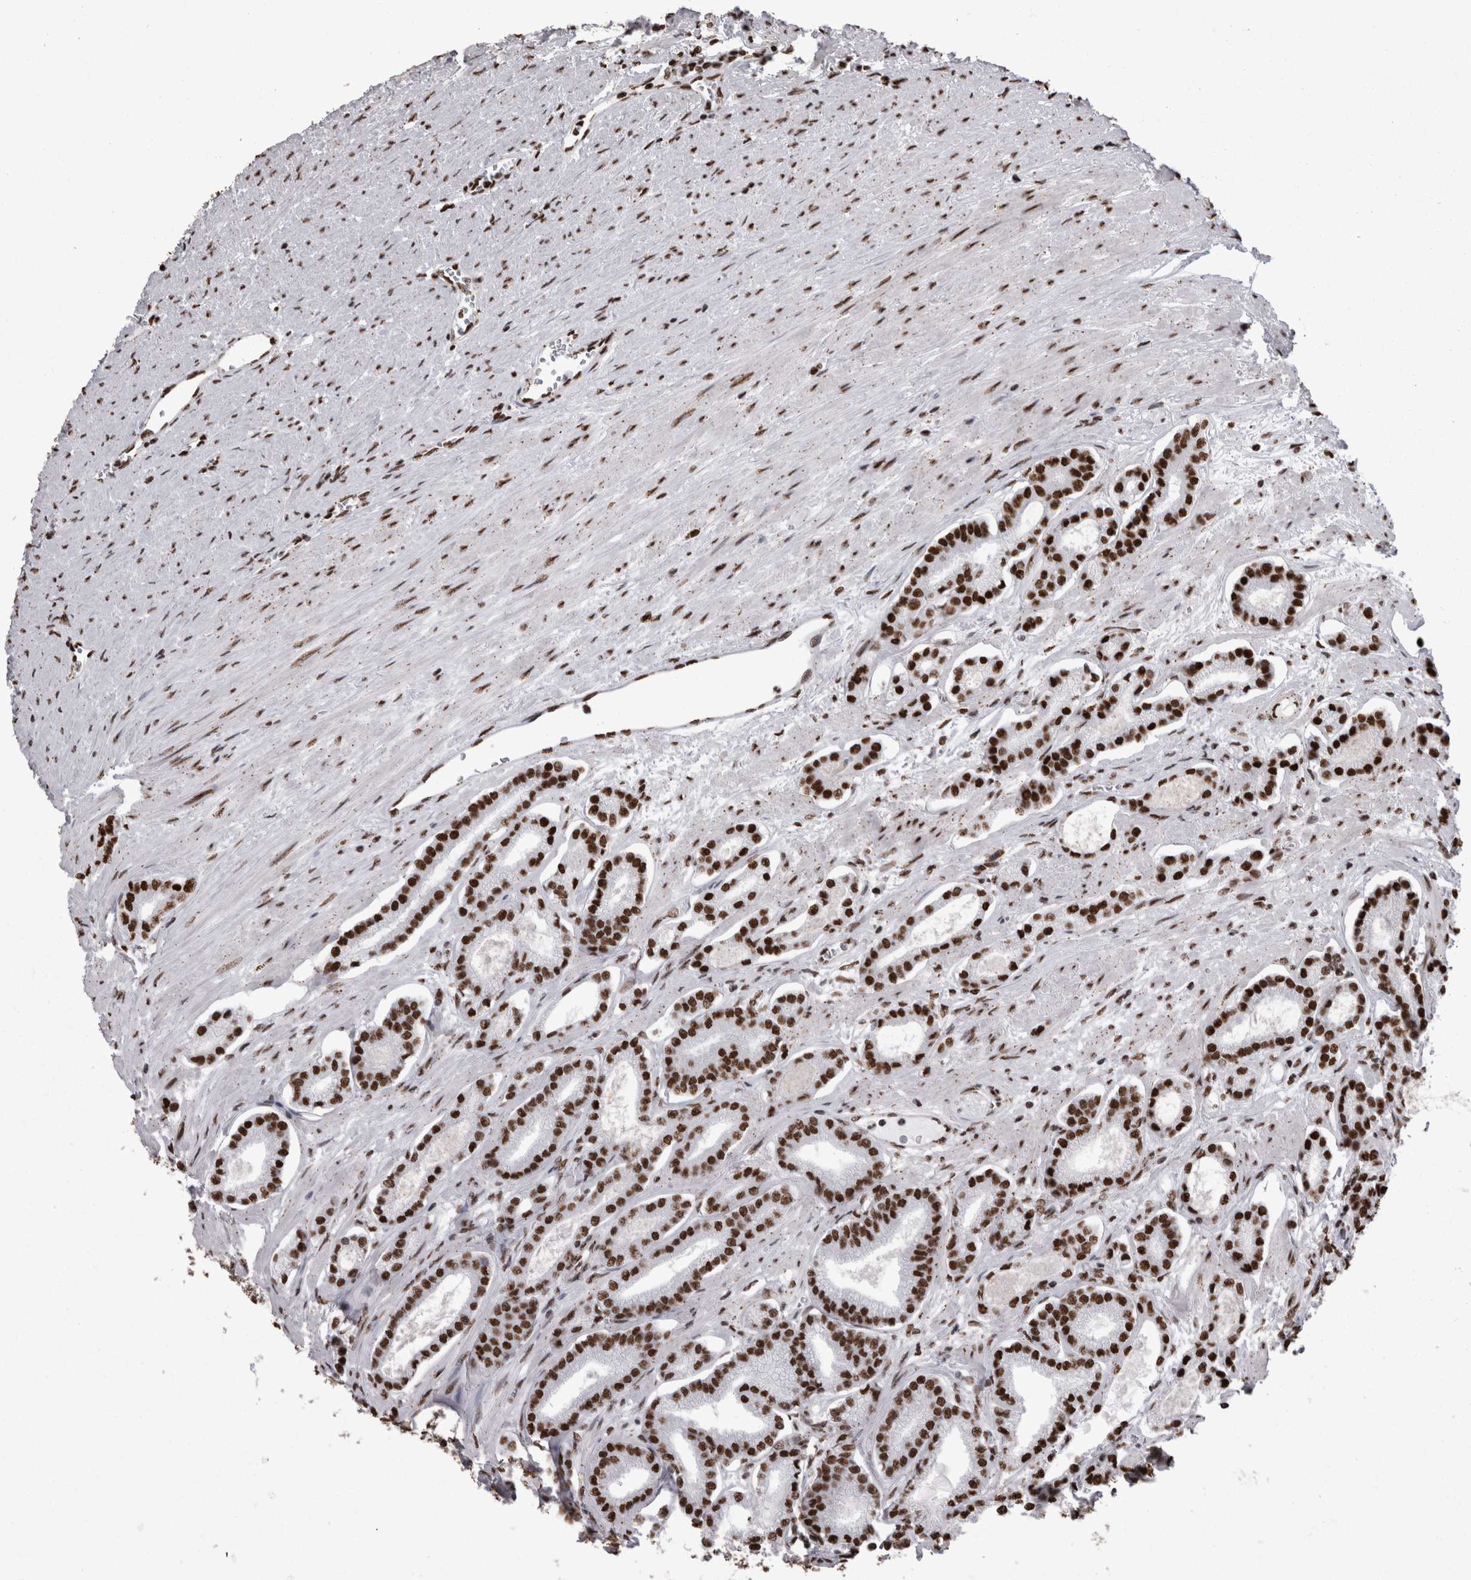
{"staining": {"intensity": "strong", "quantity": ">75%", "location": "nuclear"}, "tissue": "prostate cancer", "cell_type": "Tumor cells", "image_type": "cancer", "snomed": [{"axis": "morphology", "description": "Adenocarcinoma, Low grade"}, {"axis": "topography", "description": "Prostate"}], "caption": "Human prostate cancer (low-grade adenocarcinoma) stained with a protein marker displays strong staining in tumor cells.", "gene": "HNRNPM", "patient": {"sex": "male", "age": 60}}